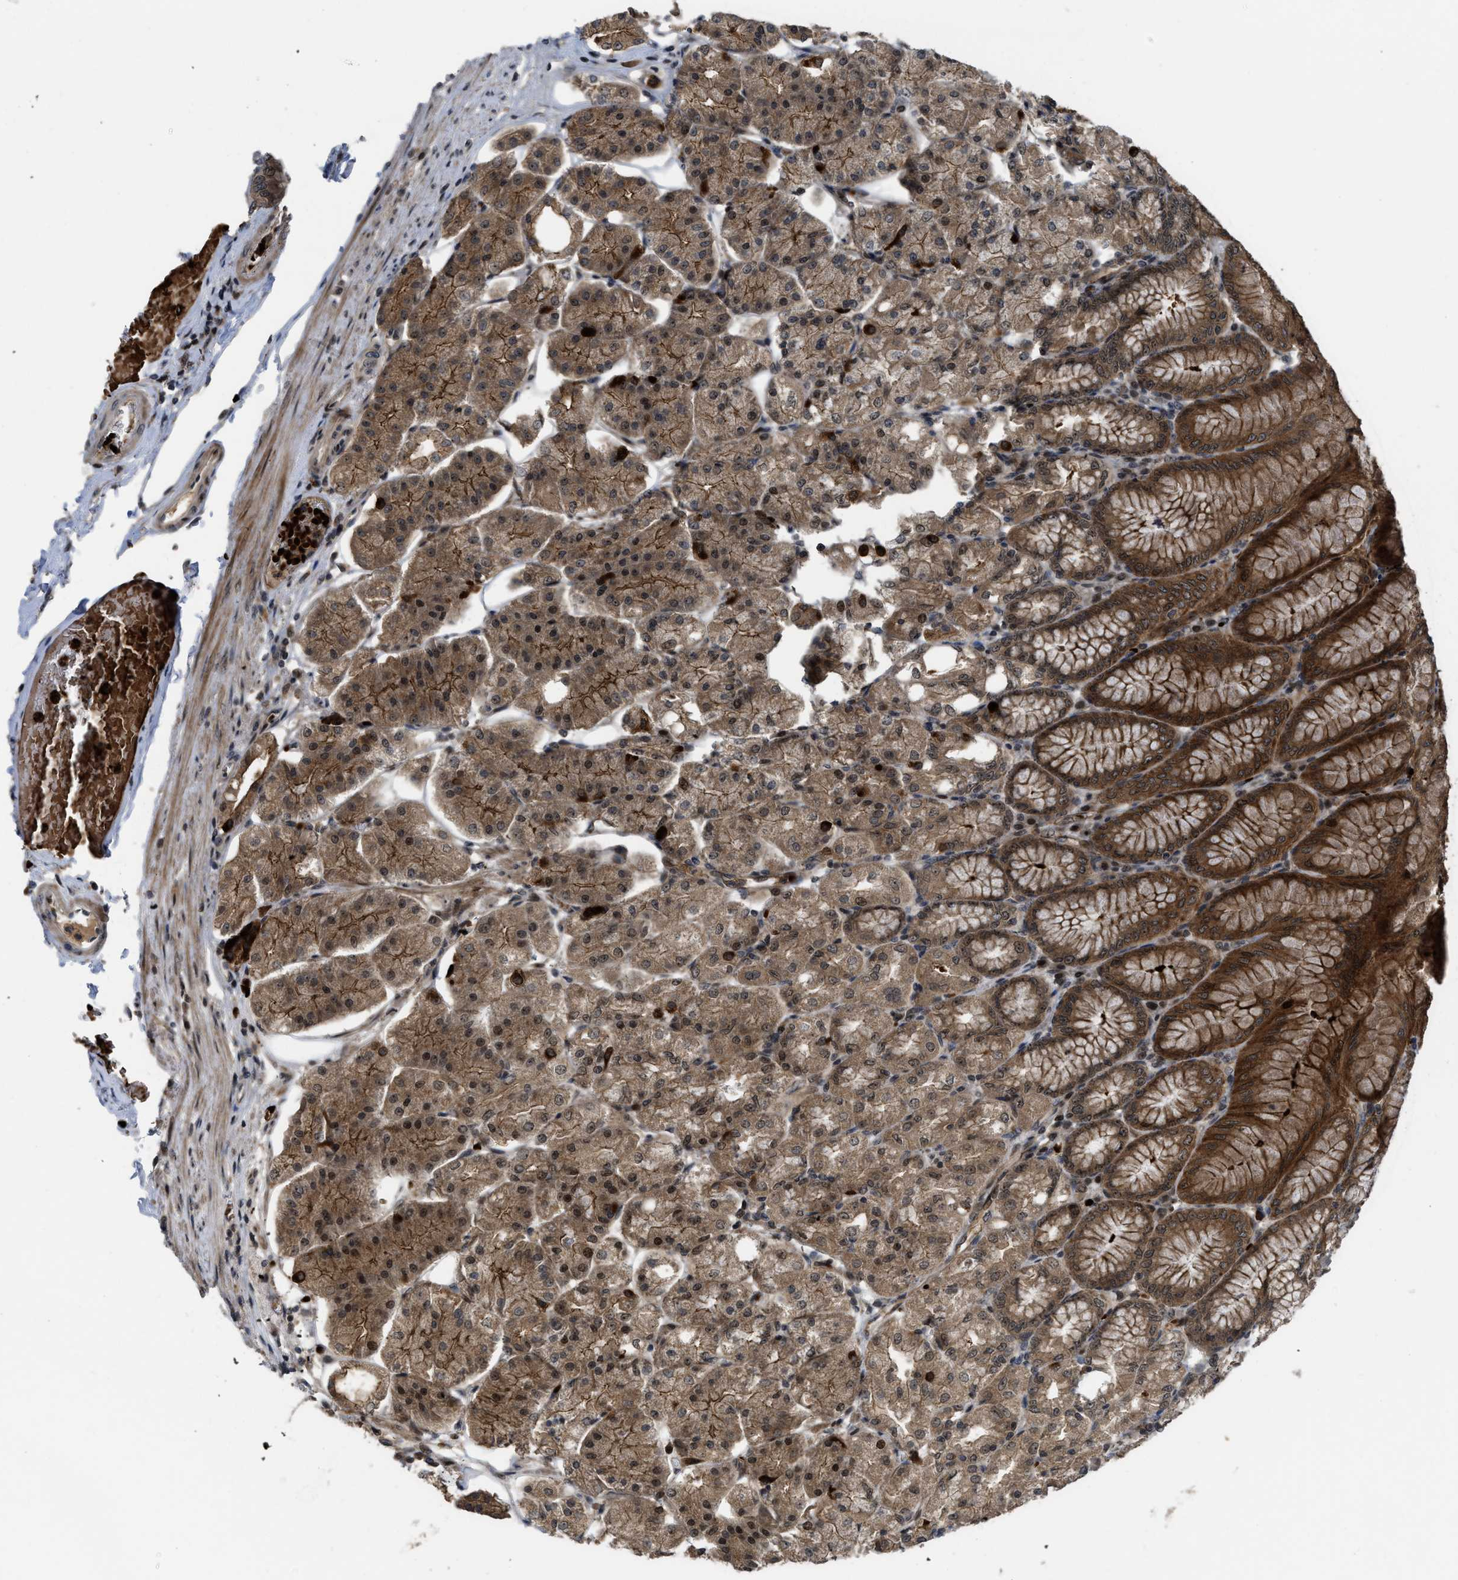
{"staining": {"intensity": "strong", "quantity": ">75%", "location": "cytoplasmic/membranous,nuclear"}, "tissue": "stomach", "cell_type": "Glandular cells", "image_type": "normal", "snomed": [{"axis": "morphology", "description": "Normal tissue, NOS"}, {"axis": "topography", "description": "Stomach, lower"}], "caption": "This image exhibits normal stomach stained with IHC to label a protein in brown. The cytoplasmic/membranous,nuclear of glandular cells show strong positivity for the protein. Nuclei are counter-stained blue.", "gene": "DNAJC28", "patient": {"sex": "male", "age": 71}}